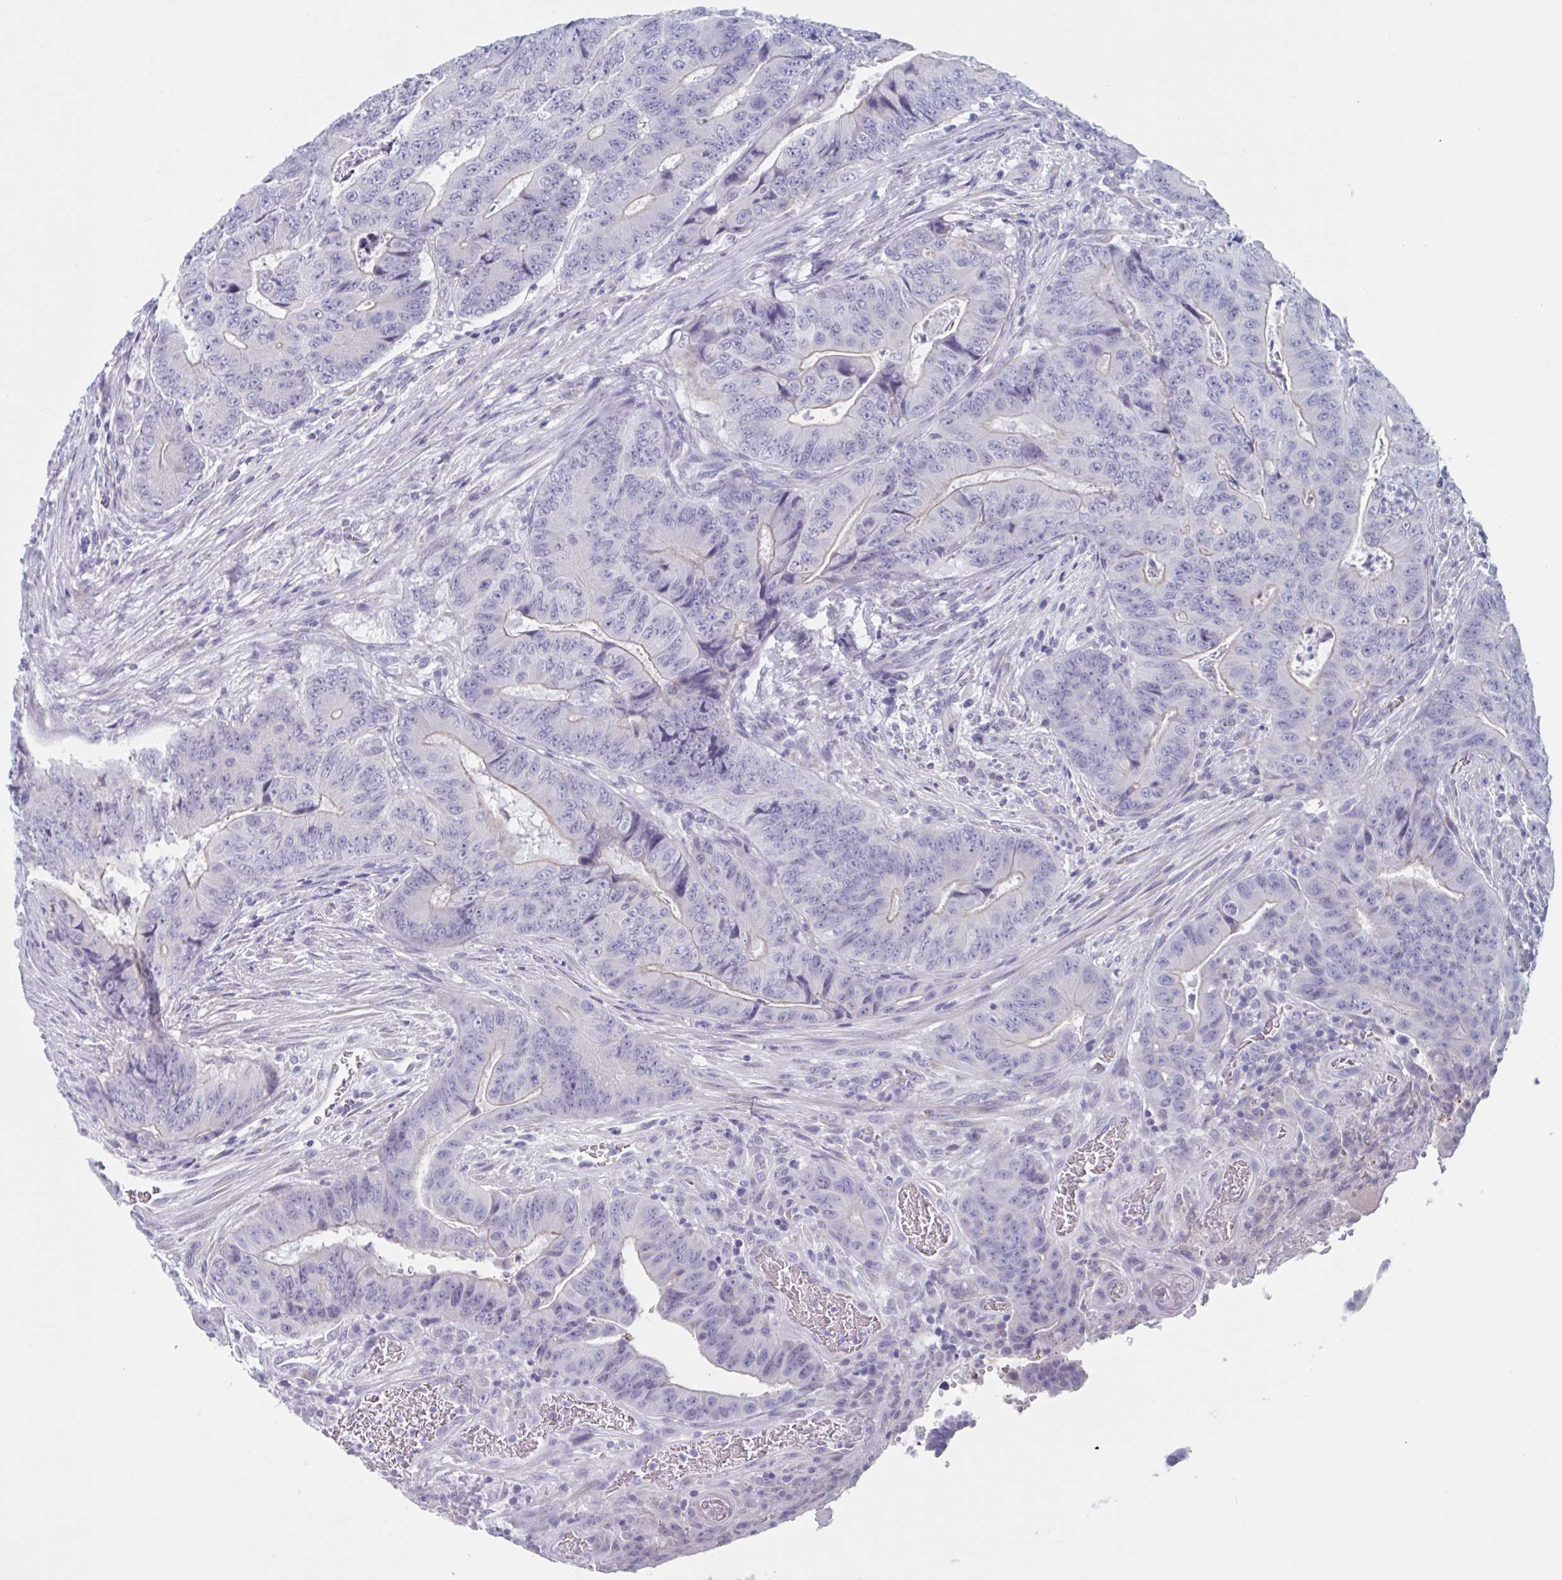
{"staining": {"intensity": "negative", "quantity": "none", "location": "none"}, "tissue": "colorectal cancer", "cell_type": "Tumor cells", "image_type": "cancer", "snomed": [{"axis": "morphology", "description": "Adenocarcinoma, NOS"}, {"axis": "topography", "description": "Colon"}], "caption": "Colorectal cancer was stained to show a protein in brown. There is no significant expression in tumor cells.", "gene": "HSD11B2", "patient": {"sex": "female", "age": 48}}